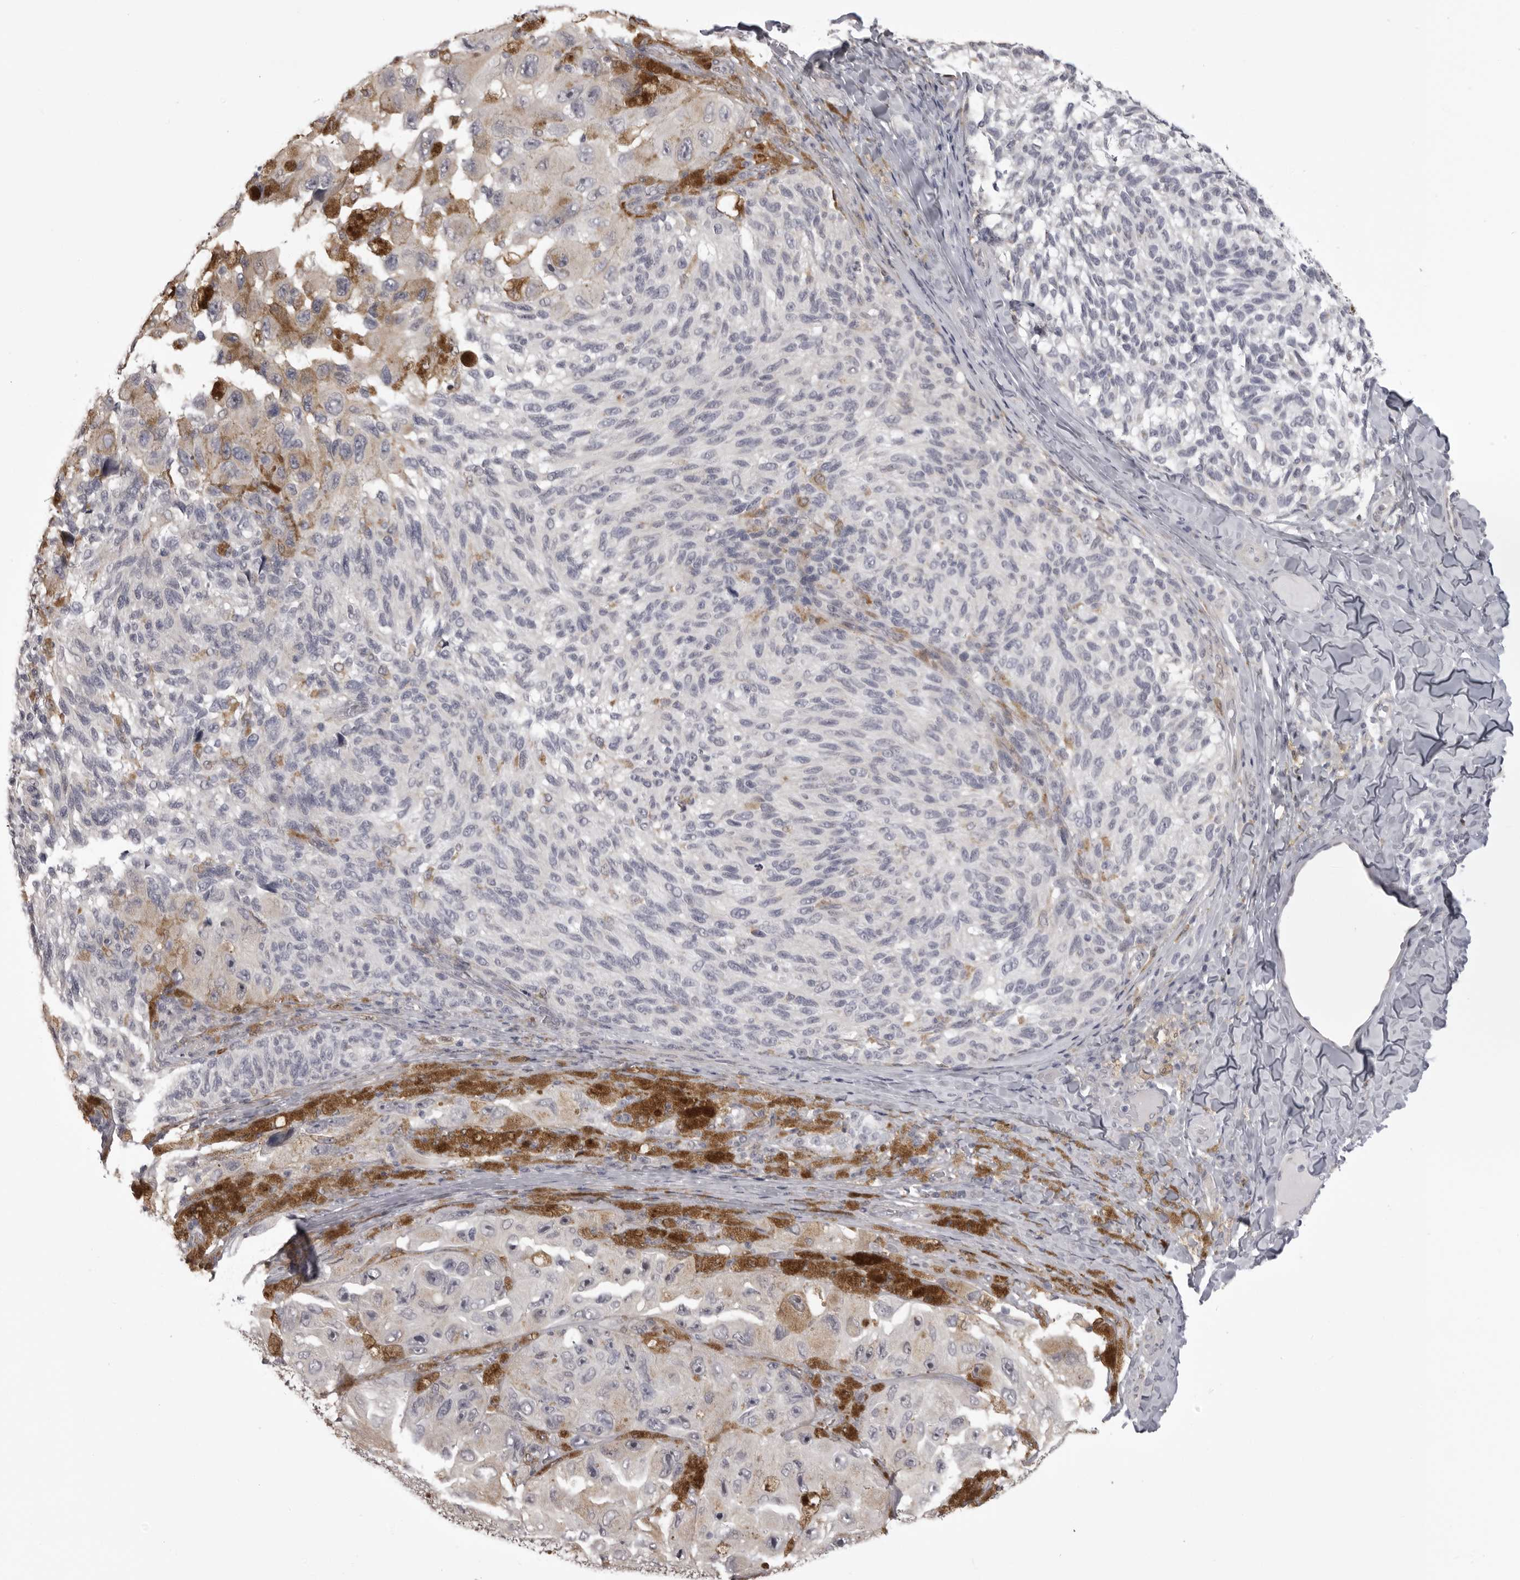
{"staining": {"intensity": "negative", "quantity": "none", "location": "none"}, "tissue": "melanoma", "cell_type": "Tumor cells", "image_type": "cancer", "snomed": [{"axis": "morphology", "description": "Malignant melanoma, NOS"}, {"axis": "topography", "description": "Skin"}], "caption": "Immunohistochemistry micrograph of human melanoma stained for a protein (brown), which shows no expression in tumor cells.", "gene": "NCEH1", "patient": {"sex": "female", "age": 73}}